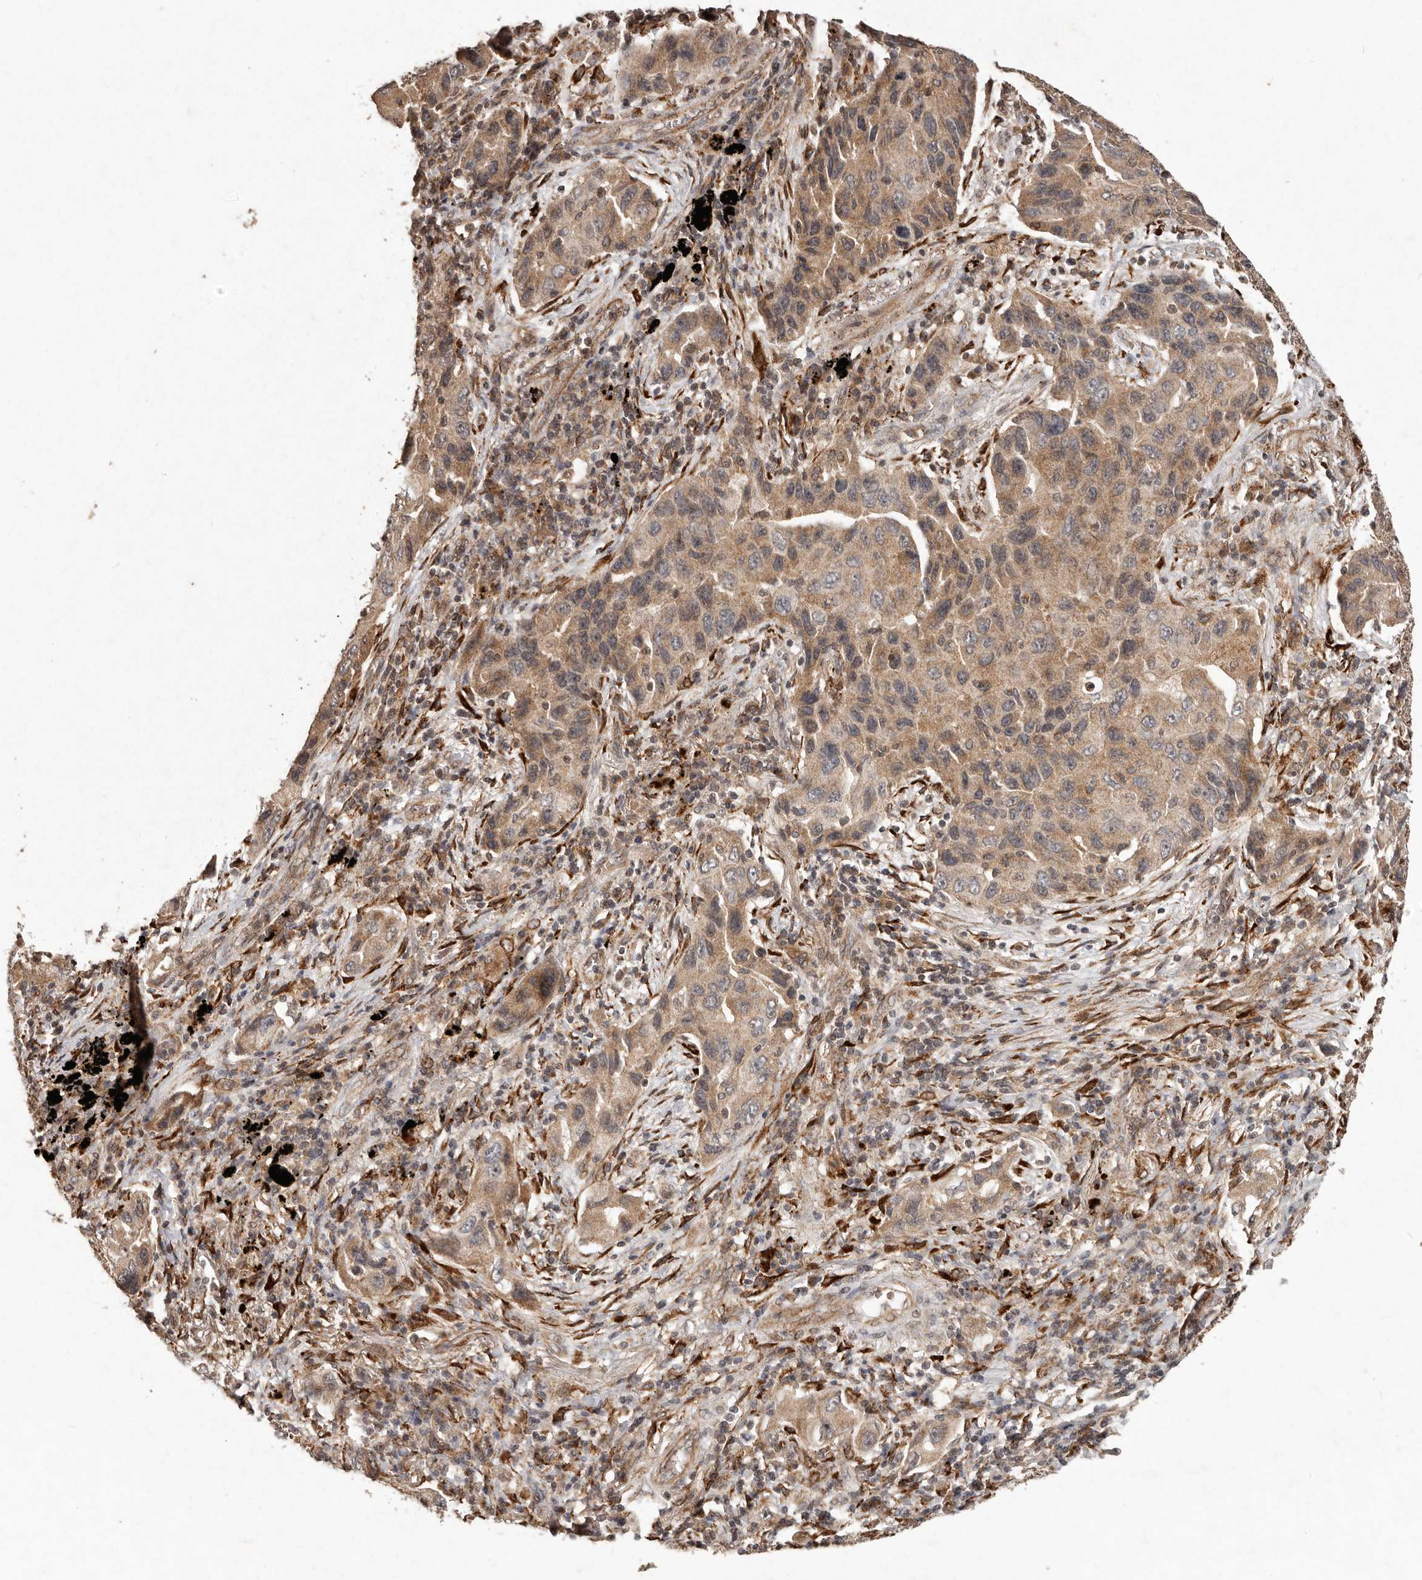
{"staining": {"intensity": "moderate", "quantity": ">75%", "location": "cytoplasmic/membranous"}, "tissue": "lung cancer", "cell_type": "Tumor cells", "image_type": "cancer", "snomed": [{"axis": "morphology", "description": "Adenocarcinoma, NOS"}, {"axis": "topography", "description": "Lung"}], "caption": "Adenocarcinoma (lung) was stained to show a protein in brown. There is medium levels of moderate cytoplasmic/membranous expression in about >75% of tumor cells.", "gene": "PLOD2", "patient": {"sex": "female", "age": 65}}